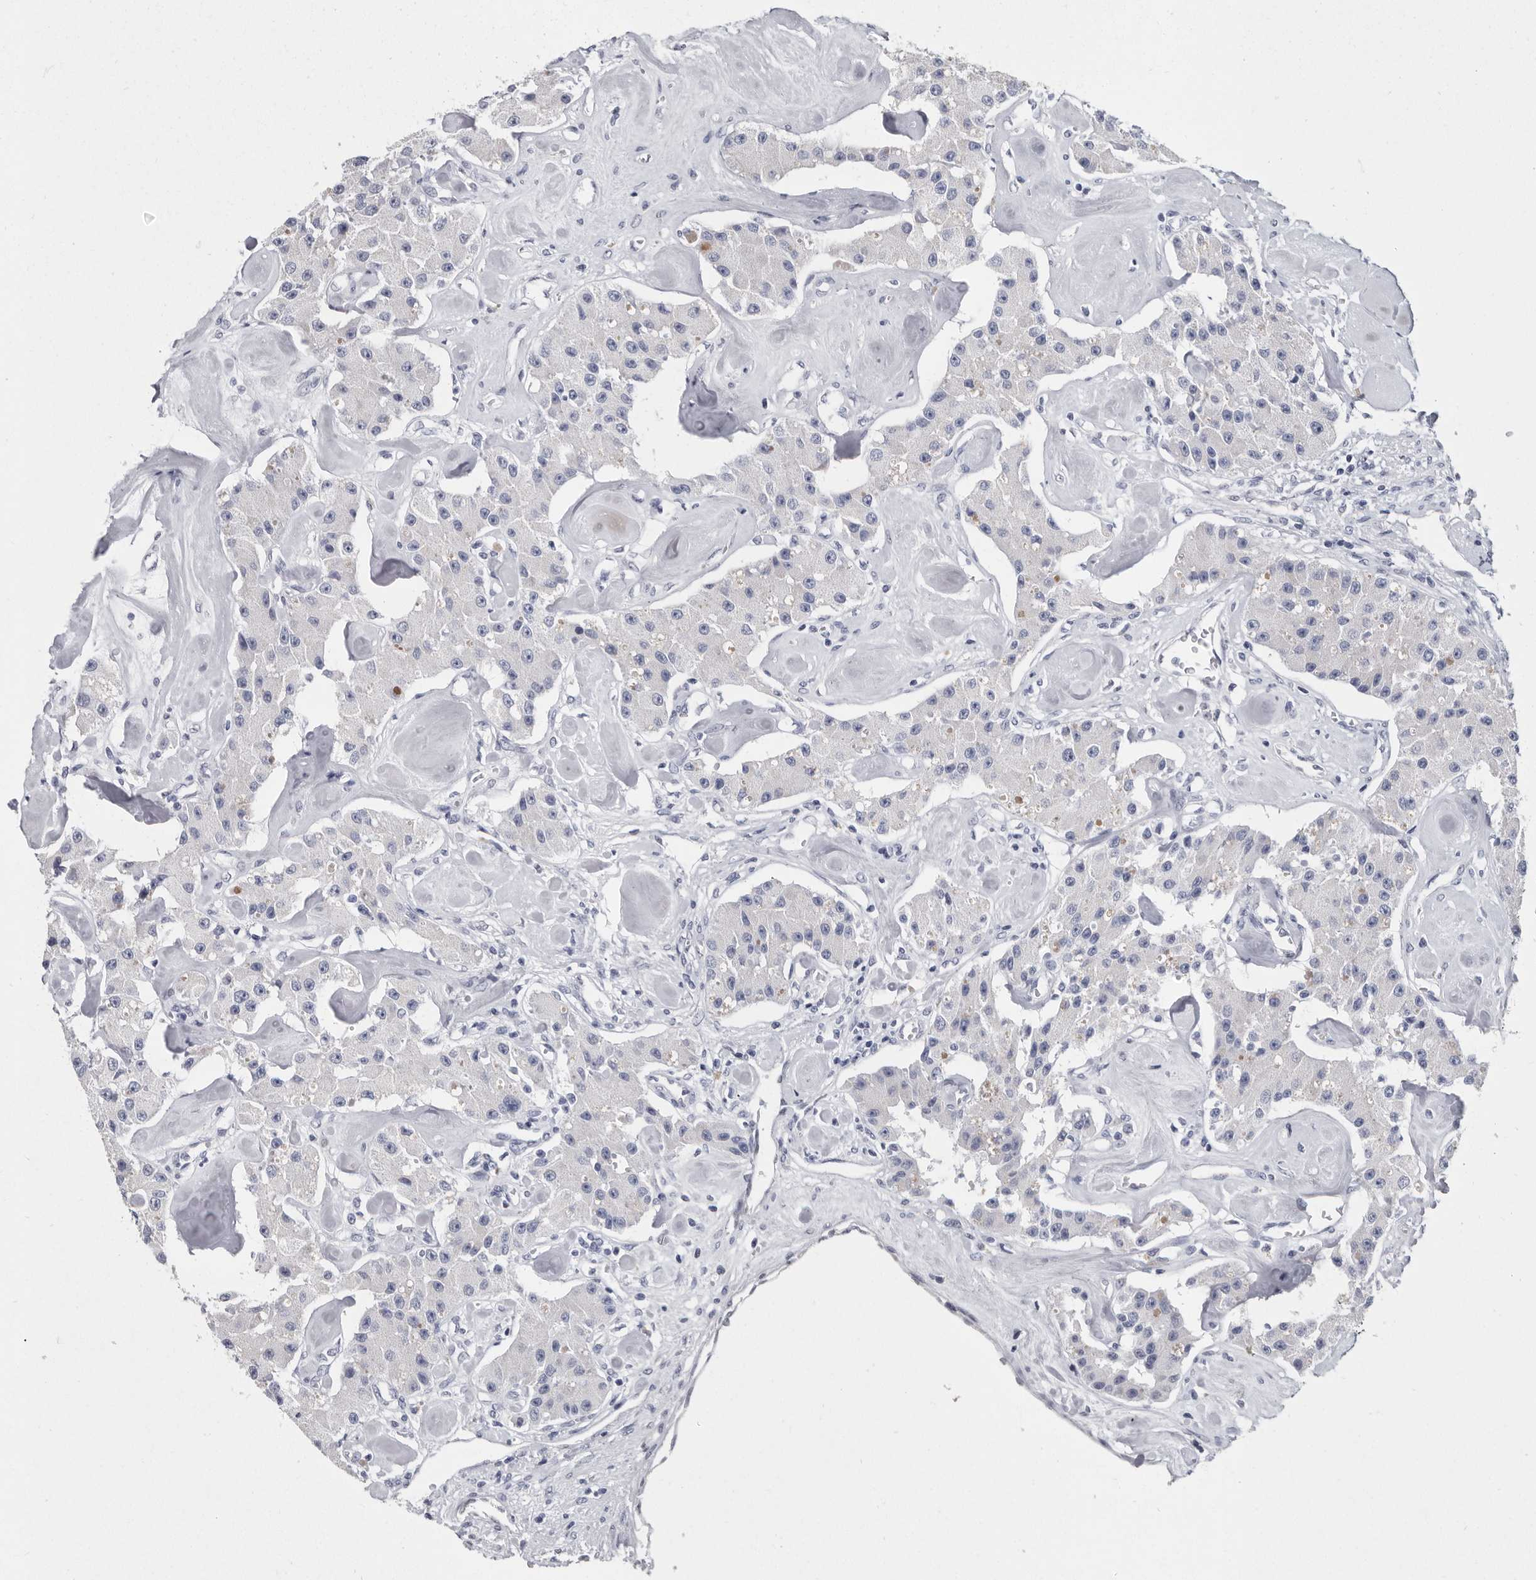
{"staining": {"intensity": "negative", "quantity": "none", "location": "none"}, "tissue": "carcinoid", "cell_type": "Tumor cells", "image_type": "cancer", "snomed": [{"axis": "morphology", "description": "Carcinoid, malignant, NOS"}, {"axis": "topography", "description": "Pancreas"}], "caption": "A high-resolution photomicrograph shows IHC staining of carcinoid (malignant), which reveals no significant staining in tumor cells.", "gene": "WRAP73", "patient": {"sex": "male", "age": 41}}